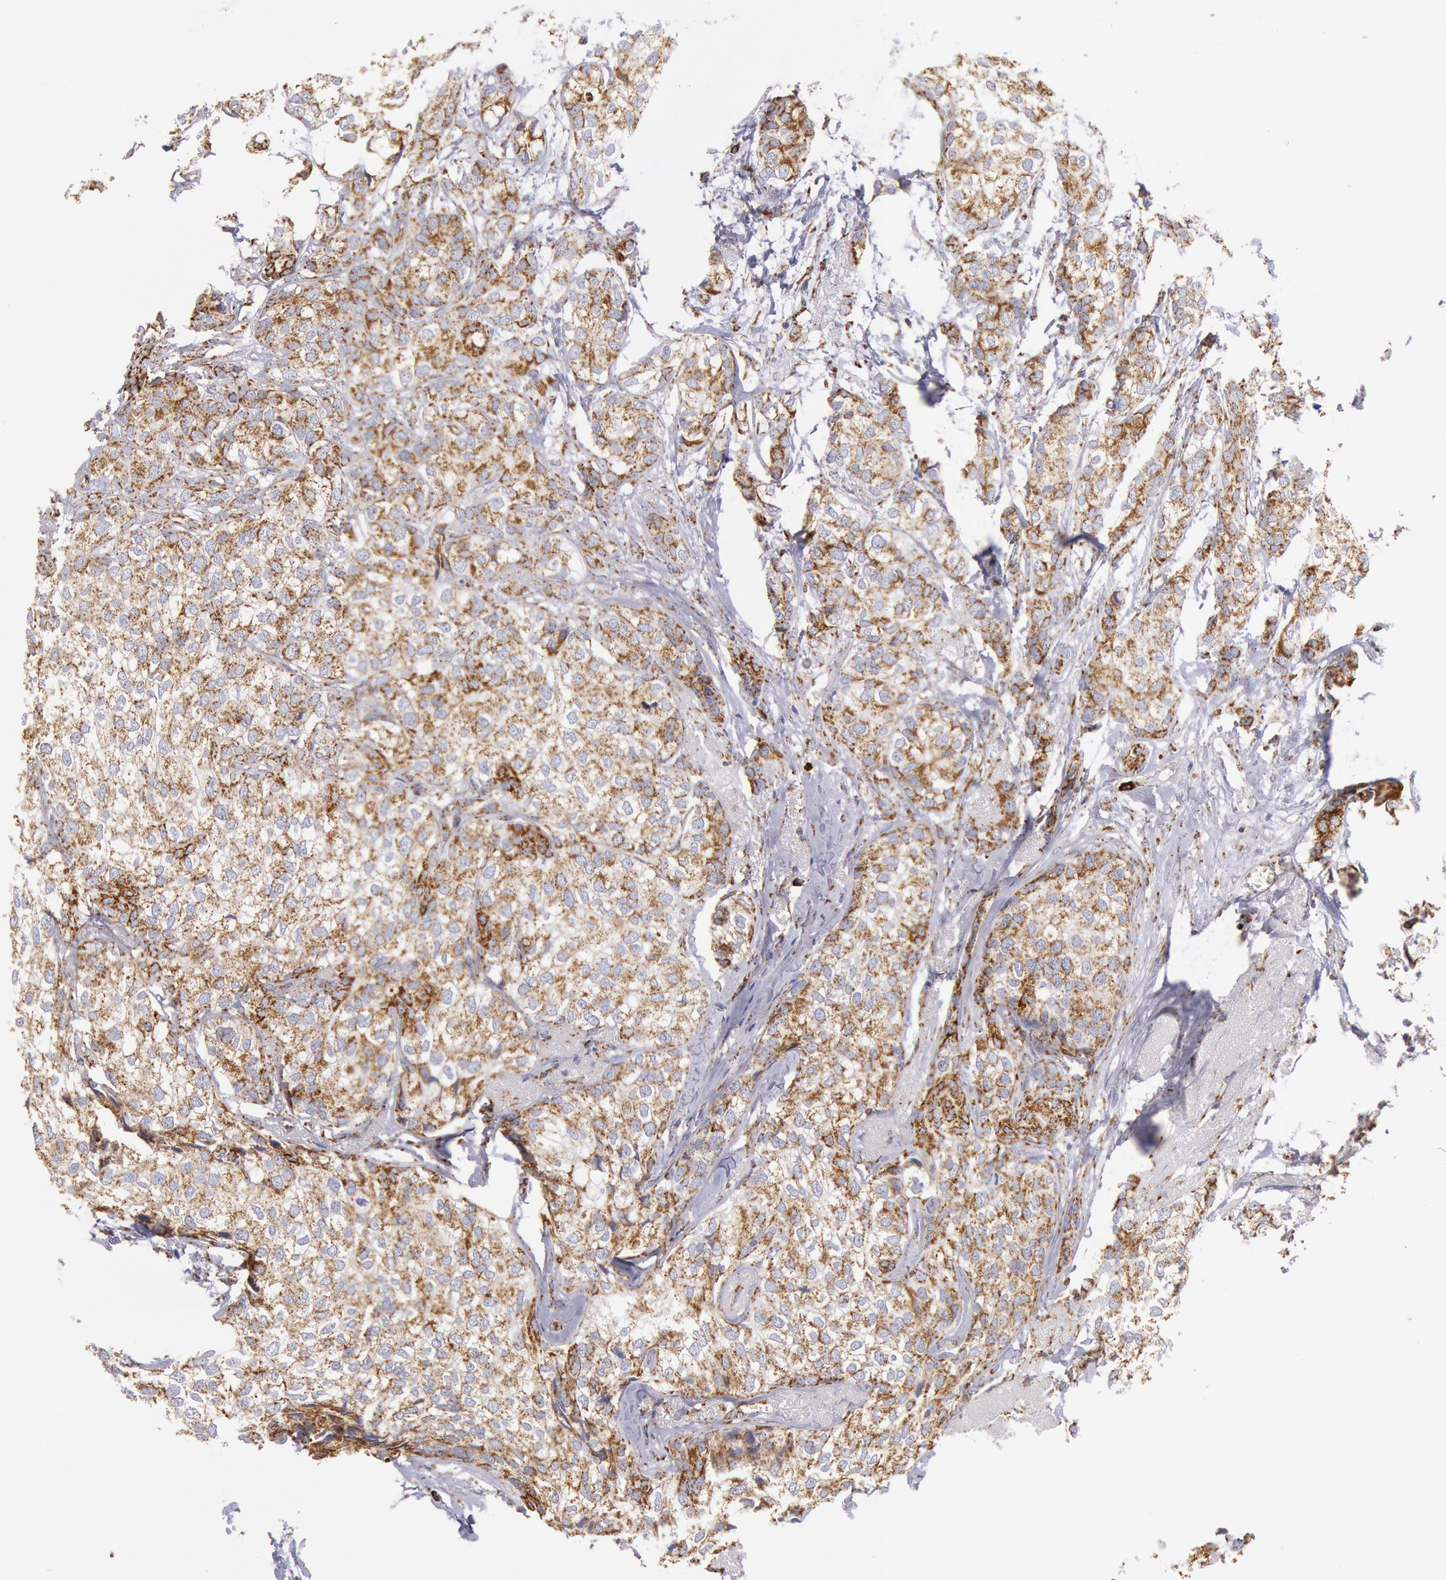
{"staining": {"intensity": "strong", "quantity": ">75%", "location": "cytoplasmic/membranous"}, "tissue": "breast cancer", "cell_type": "Tumor cells", "image_type": "cancer", "snomed": [{"axis": "morphology", "description": "Duct carcinoma"}, {"axis": "topography", "description": "Breast"}], "caption": "This is a photomicrograph of IHC staining of breast intraductal carcinoma, which shows strong staining in the cytoplasmic/membranous of tumor cells.", "gene": "CYC1", "patient": {"sex": "female", "age": 68}}